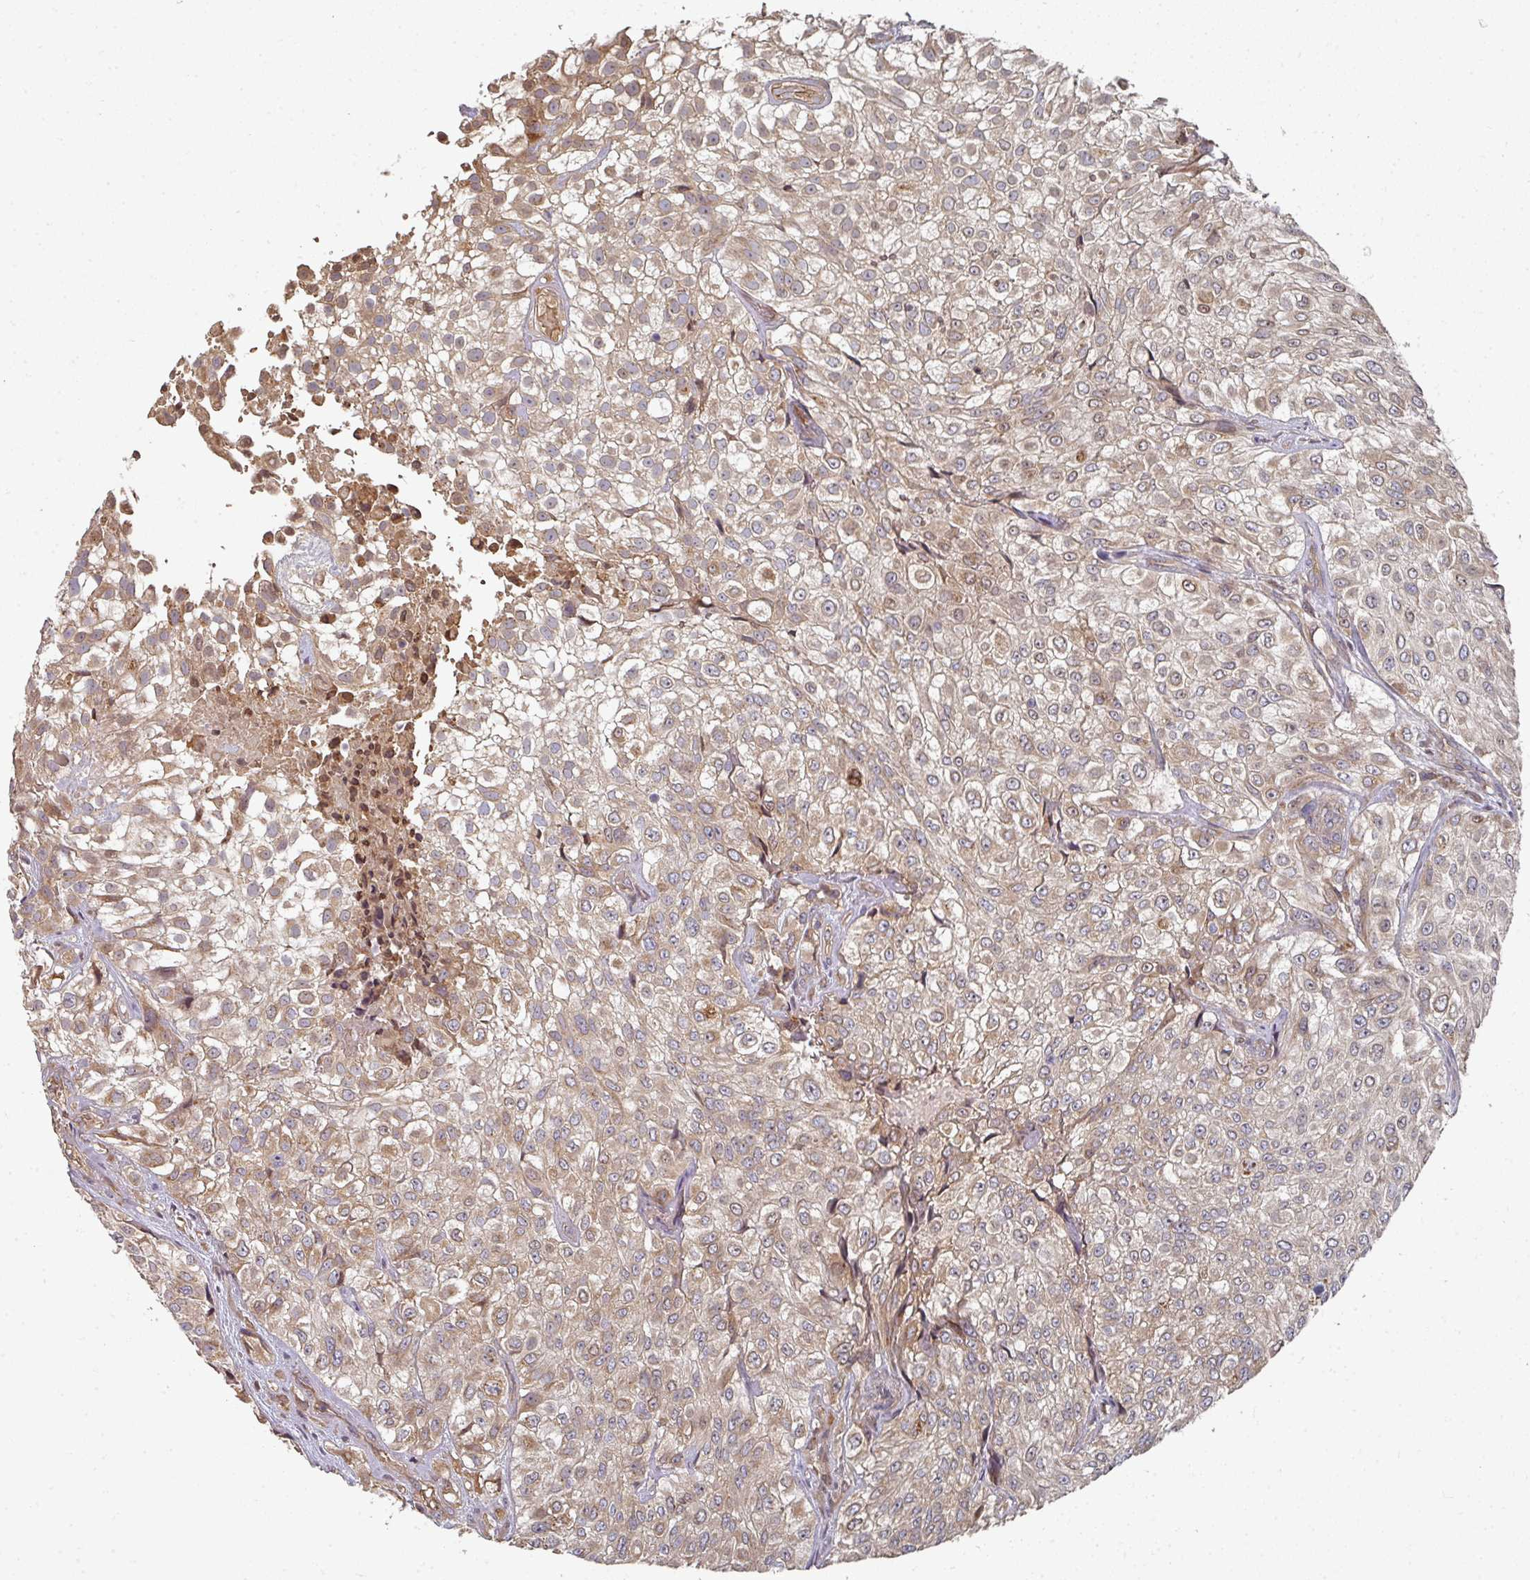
{"staining": {"intensity": "moderate", "quantity": ">75%", "location": "cytoplasmic/membranous"}, "tissue": "urothelial cancer", "cell_type": "Tumor cells", "image_type": "cancer", "snomed": [{"axis": "morphology", "description": "Urothelial carcinoma, High grade"}, {"axis": "topography", "description": "Urinary bladder"}], "caption": "The immunohistochemical stain shows moderate cytoplasmic/membranous expression in tumor cells of high-grade urothelial carcinoma tissue. Immunohistochemistry stains the protein in brown and the nuclei are stained blue.", "gene": "EDEM2", "patient": {"sex": "male", "age": 56}}